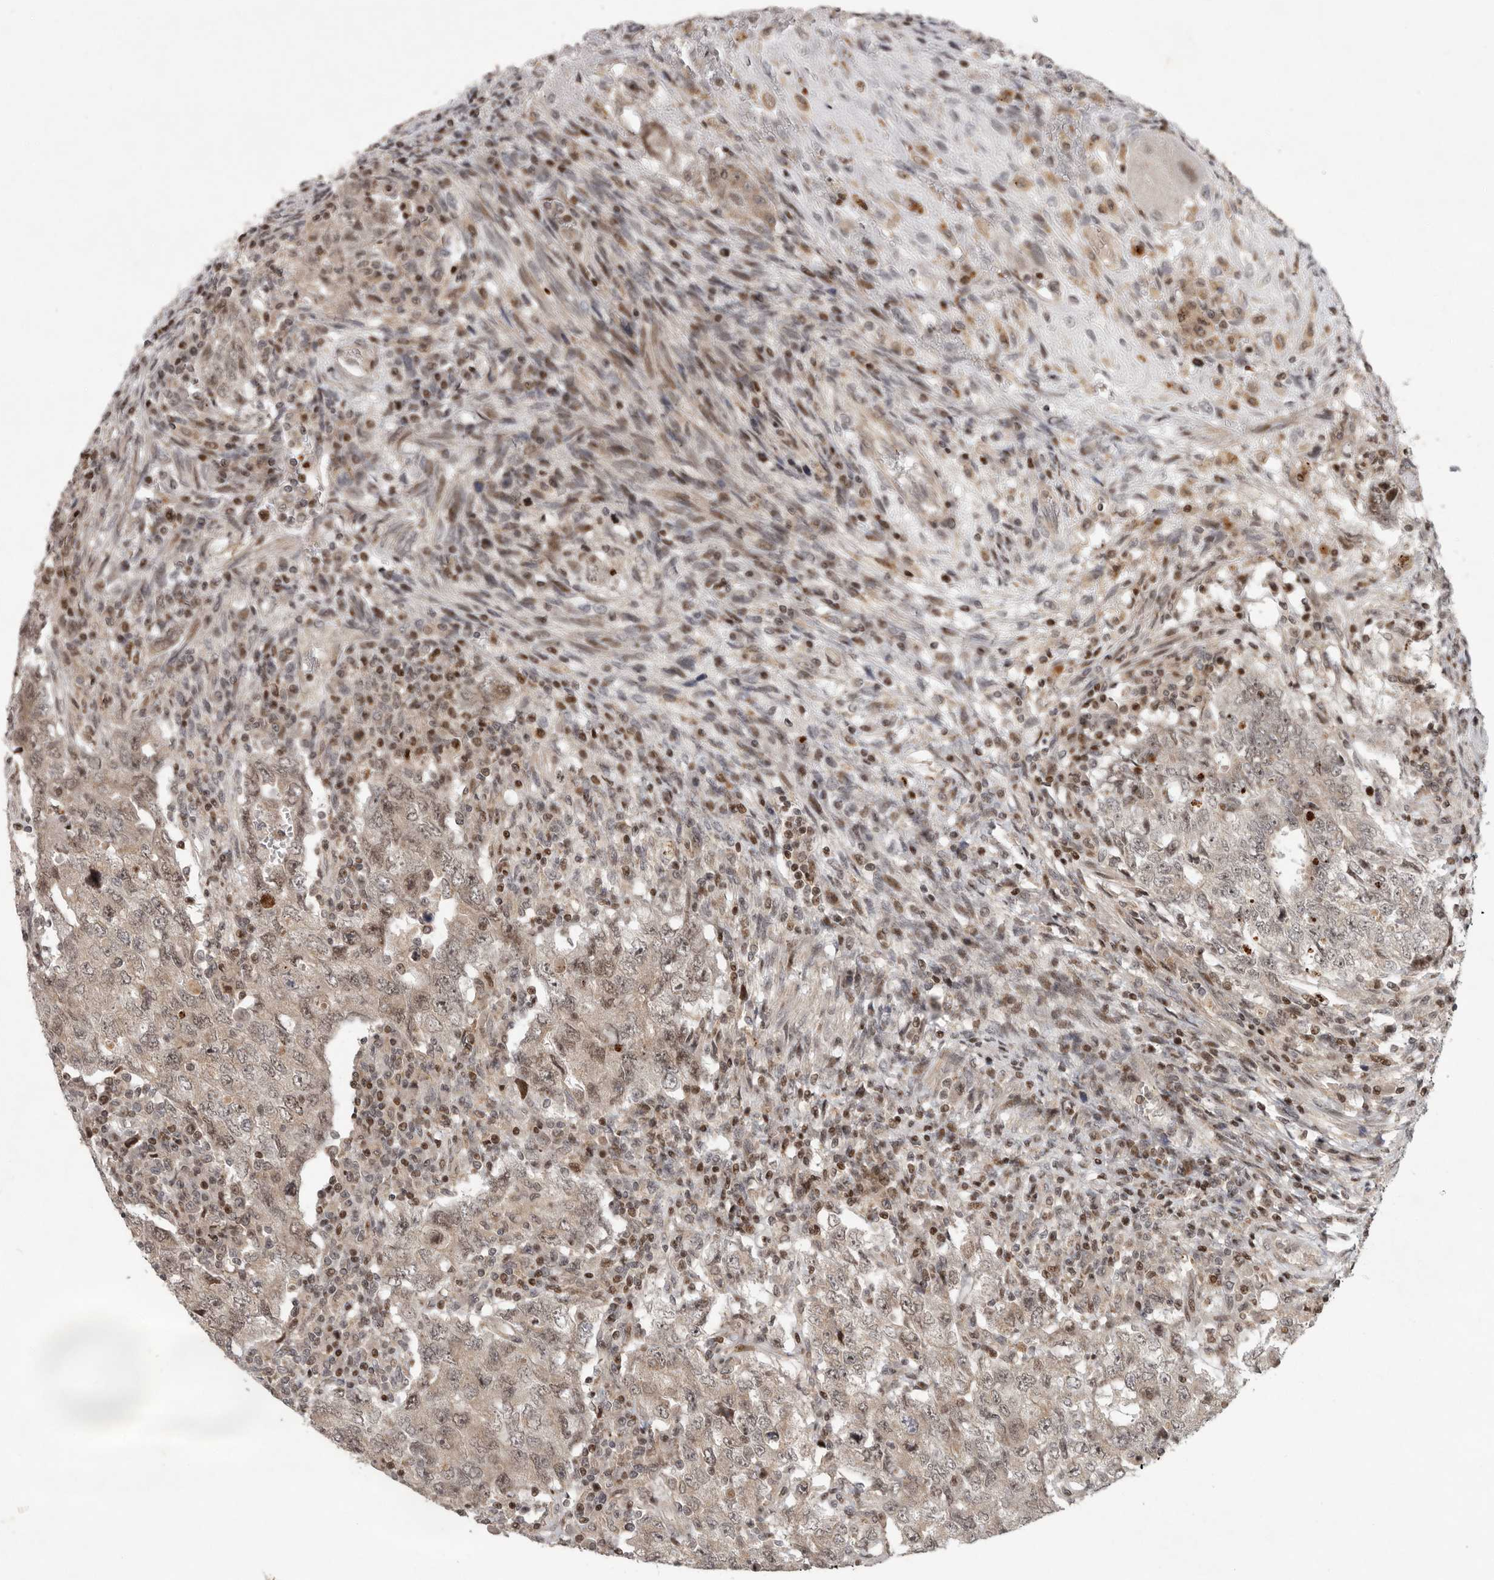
{"staining": {"intensity": "weak", "quantity": "25%-75%", "location": "nuclear"}, "tissue": "testis cancer", "cell_type": "Tumor cells", "image_type": "cancer", "snomed": [{"axis": "morphology", "description": "Carcinoma, Embryonal, NOS"}, {"axis": "topography", "description": "Testis"}], "caption": "Testis cancer (embryonal carcinoma) was stained to show a protein in brown. There is low levels of weak nuclear staining in about 25%-75% of tumor cells. (DAB IHC with brightfield microscopy, high magnification).", "gene": "RABIF", "patient": {"sex": "male", "age": 26}}